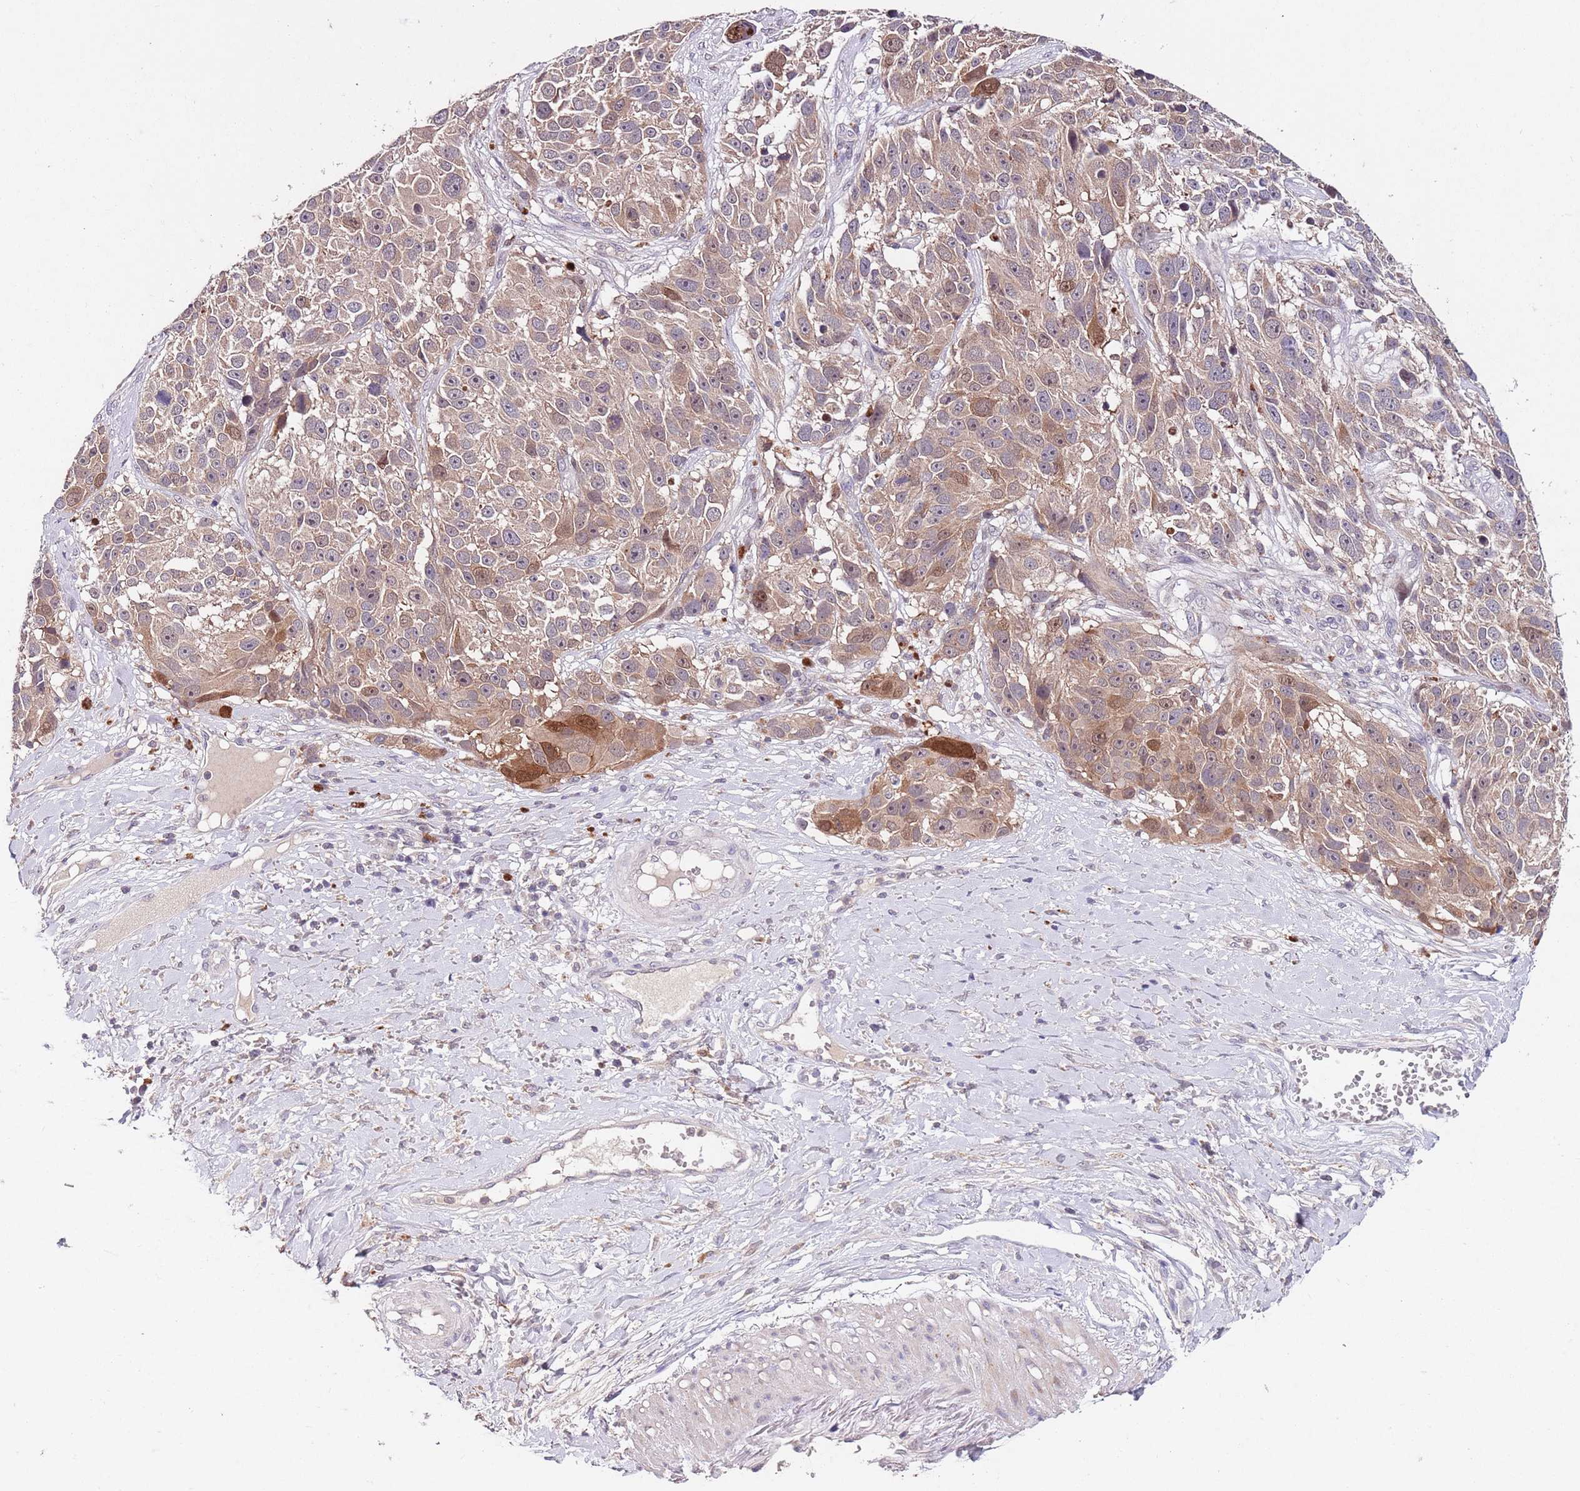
{"staining": {"intensity": "moderate", "quantity": "25%-75%", "location": "cytoplasmic/membranous,nuclear"}, "tissue": "melanoma", "cell_type": "Tumor cells", "image_type": "cancer", "snomed": [{"axis": "morphology", "description": "Malignant melanoma, NOS"}, {"axis": "topography", "description": "Skin"}], "caption": "Immunohistochemical staining of melanoma demonstrates medium levels of moderate cytoplasmic/membranous and nuclear protein expression in approximately 25%-75% of tumor cells.", "gene": "NRDE2", "patient": {"sex": "male", "age": 84}}